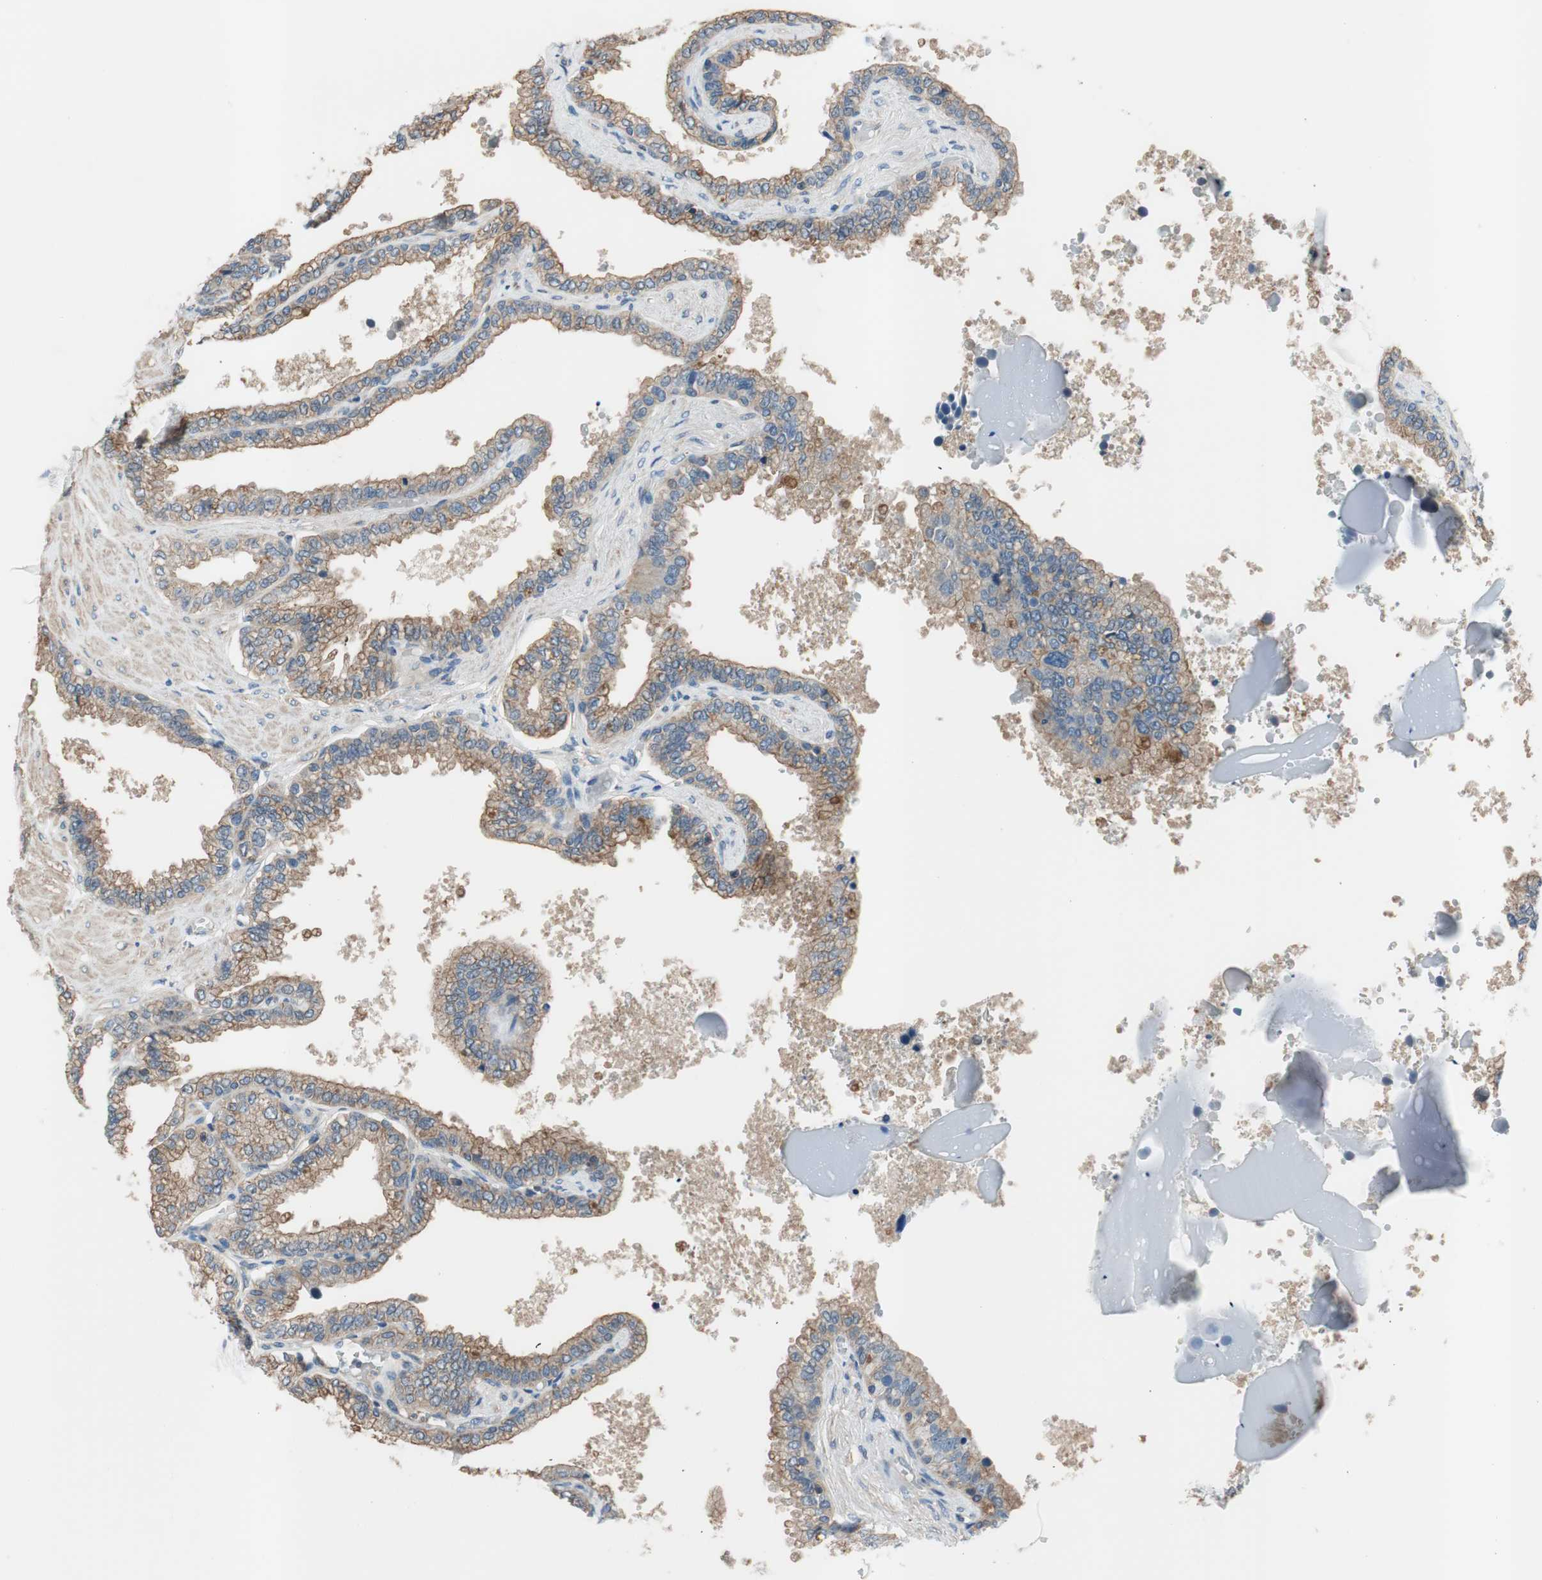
{"staining": {"intensity": "weak", "quantity": ">75%", "location": "cytoplasmic/membranous"}, "tissue": "seminal vesicle", "cell_type": "Glandular cells", "image_type": "normal", "snomed": [{"axis": "morphology", "description": "Normal tissue, NOS"}, {"axis": "topography", "description": "Seminal veicle"}], "caption": "High-magnification brightfield microscopy of unremarkable seminal vesicle stained with DAB (brown) and counterstained with hematoxylin (blue). glandular cells exhibit weak cytoplasmic/membranous expression is seen in about>75% of cells.", "gene": "CALML3", "patient": {"sex": "male", "age": 46}}